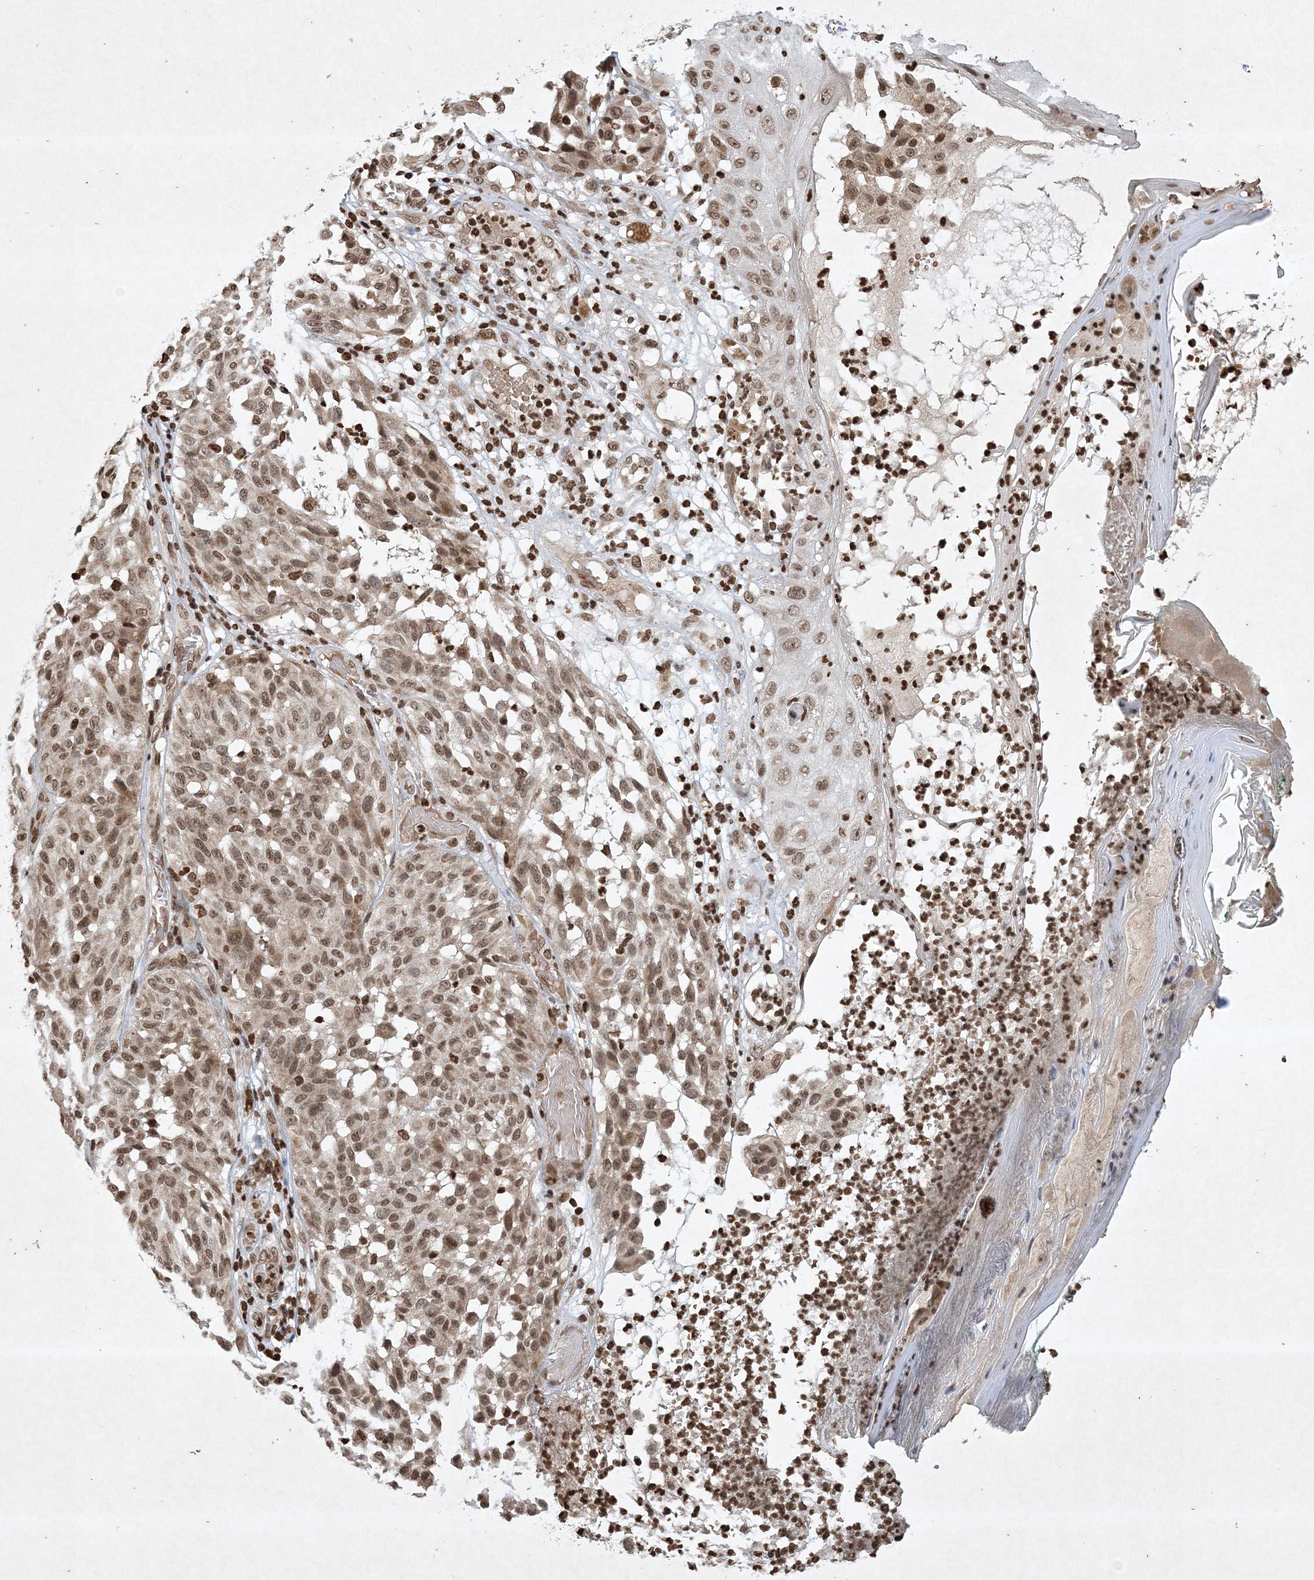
{"staining": {"intensity": "moderate", "quantity": ">75%", "location": "nuclear"}, "tissue": "melanoma", "cell_type": "Tumor cells", "image_type": "cancer", "snomed": [{"axis": "morphology", "description": "Malignant melanoma, NOS"}, {"axis": "topography", "description": "Skin"}], "caption": "High-magnification brightfield microscopy of melanoma stained with DAB (brown) and counterstained with hematoxylin (blue). tumor cells exhibit moderate nuclear staining is seen in about>75% of cells. The staining was performed using DAB, with brown indicating positive protein expression. Nuclei are stained blue with hematoxylin.", "gene": "NEDD9", "patient": {"sex": "female", "age": 46}}